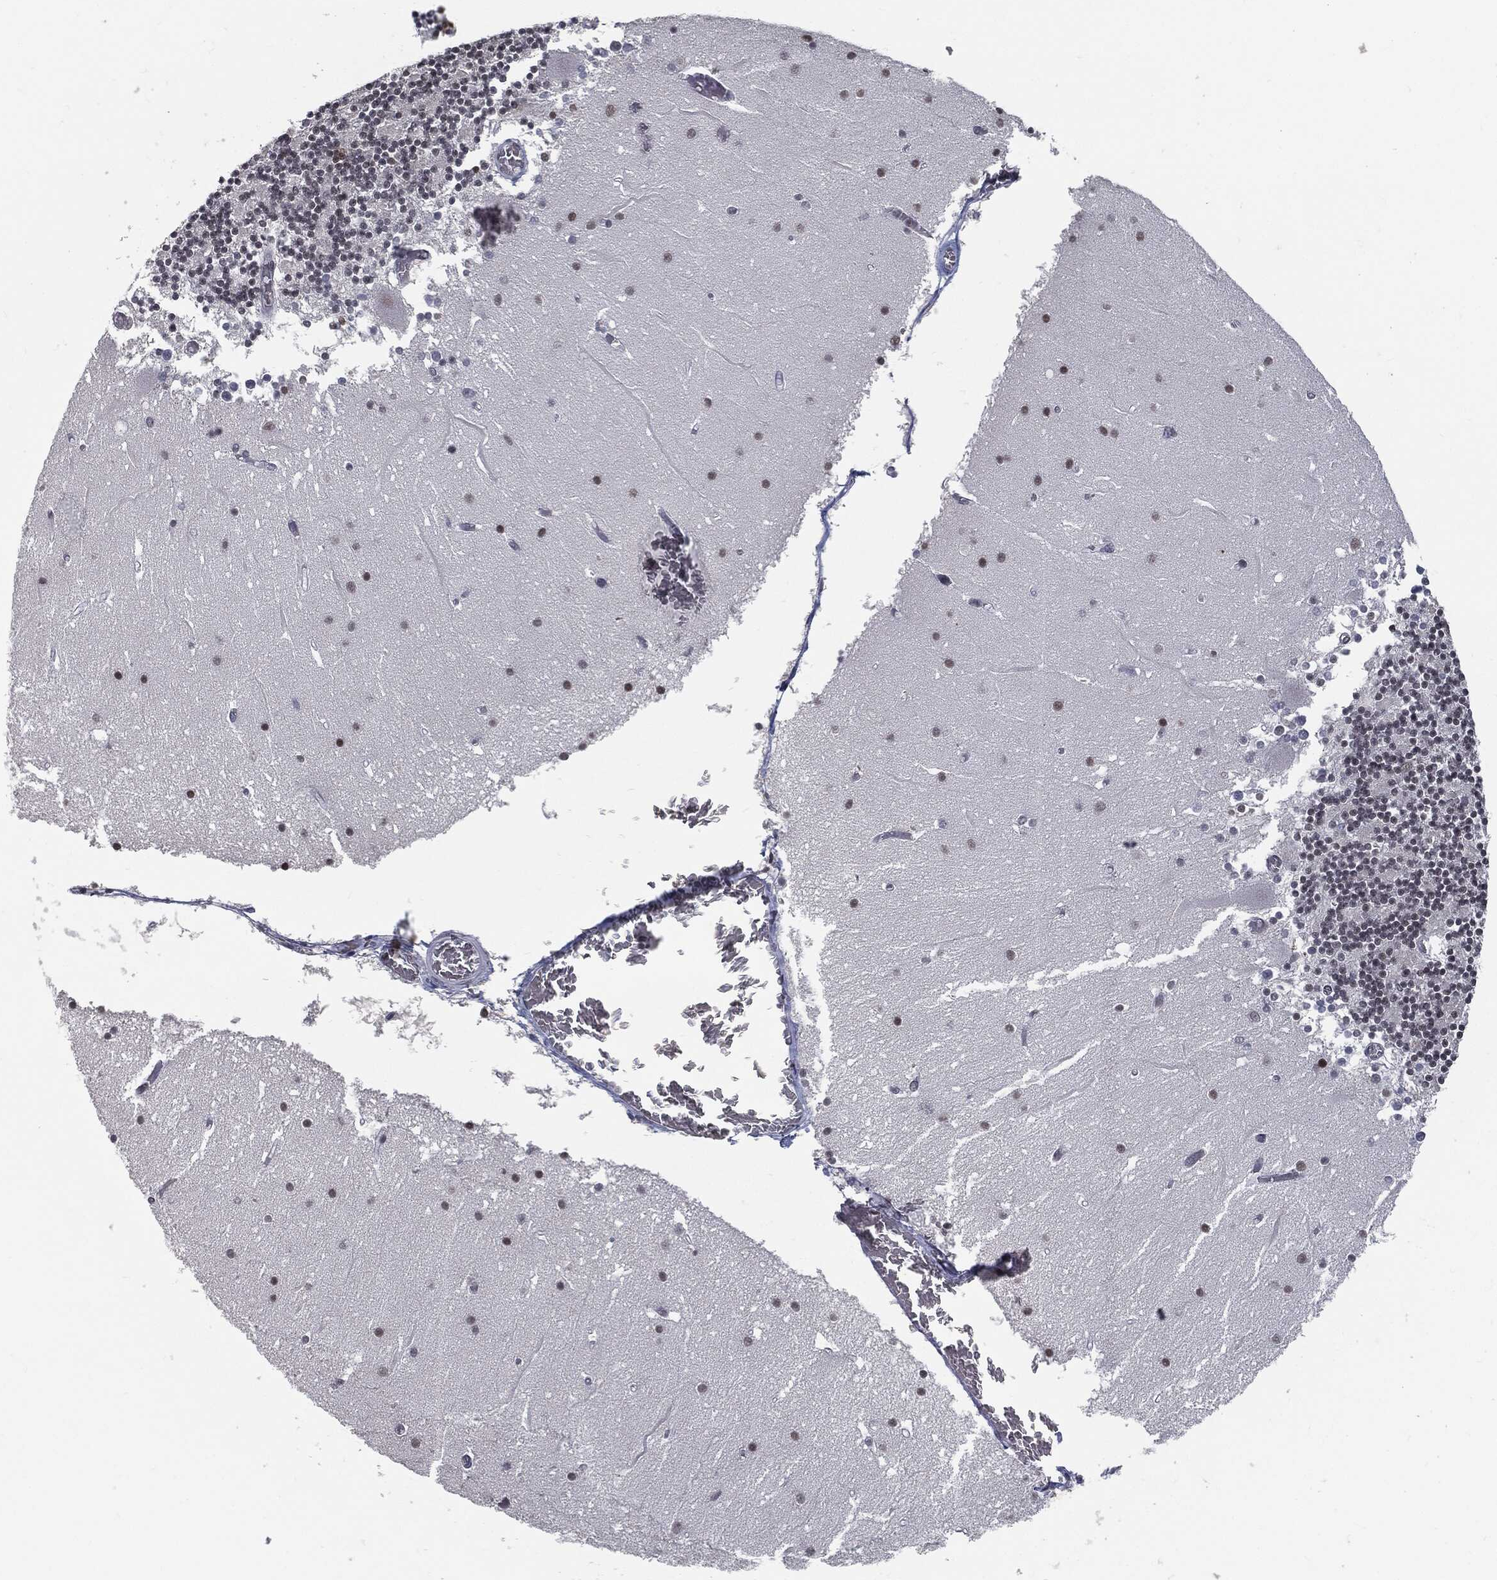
{"staining": {"intensity": "negative", "quantity": "none", "location": "none"}, "tissue": "cerebellum", "cell_type": "Cells in granular layer", "image_type": "normal", "snomed": [{"axis": "morphology", "description": "Normal tissue, NOS"}, {"axis": "topography", "description": "Cerebellum"}], "caption": "This image is of benign cerebellum stained with immunohistochemistry (IHC) to label a protein in brown with the nuclei are counter-stained blue. There is no staining in cells in granular layer. The staining is performed using DAB (3,3'-diaminobenzidine) brown chromogen with nuclei counter-stained in using hematoxylin.", "gene": "ANXA1", "patient": {"sex": "female", "age": 28}}